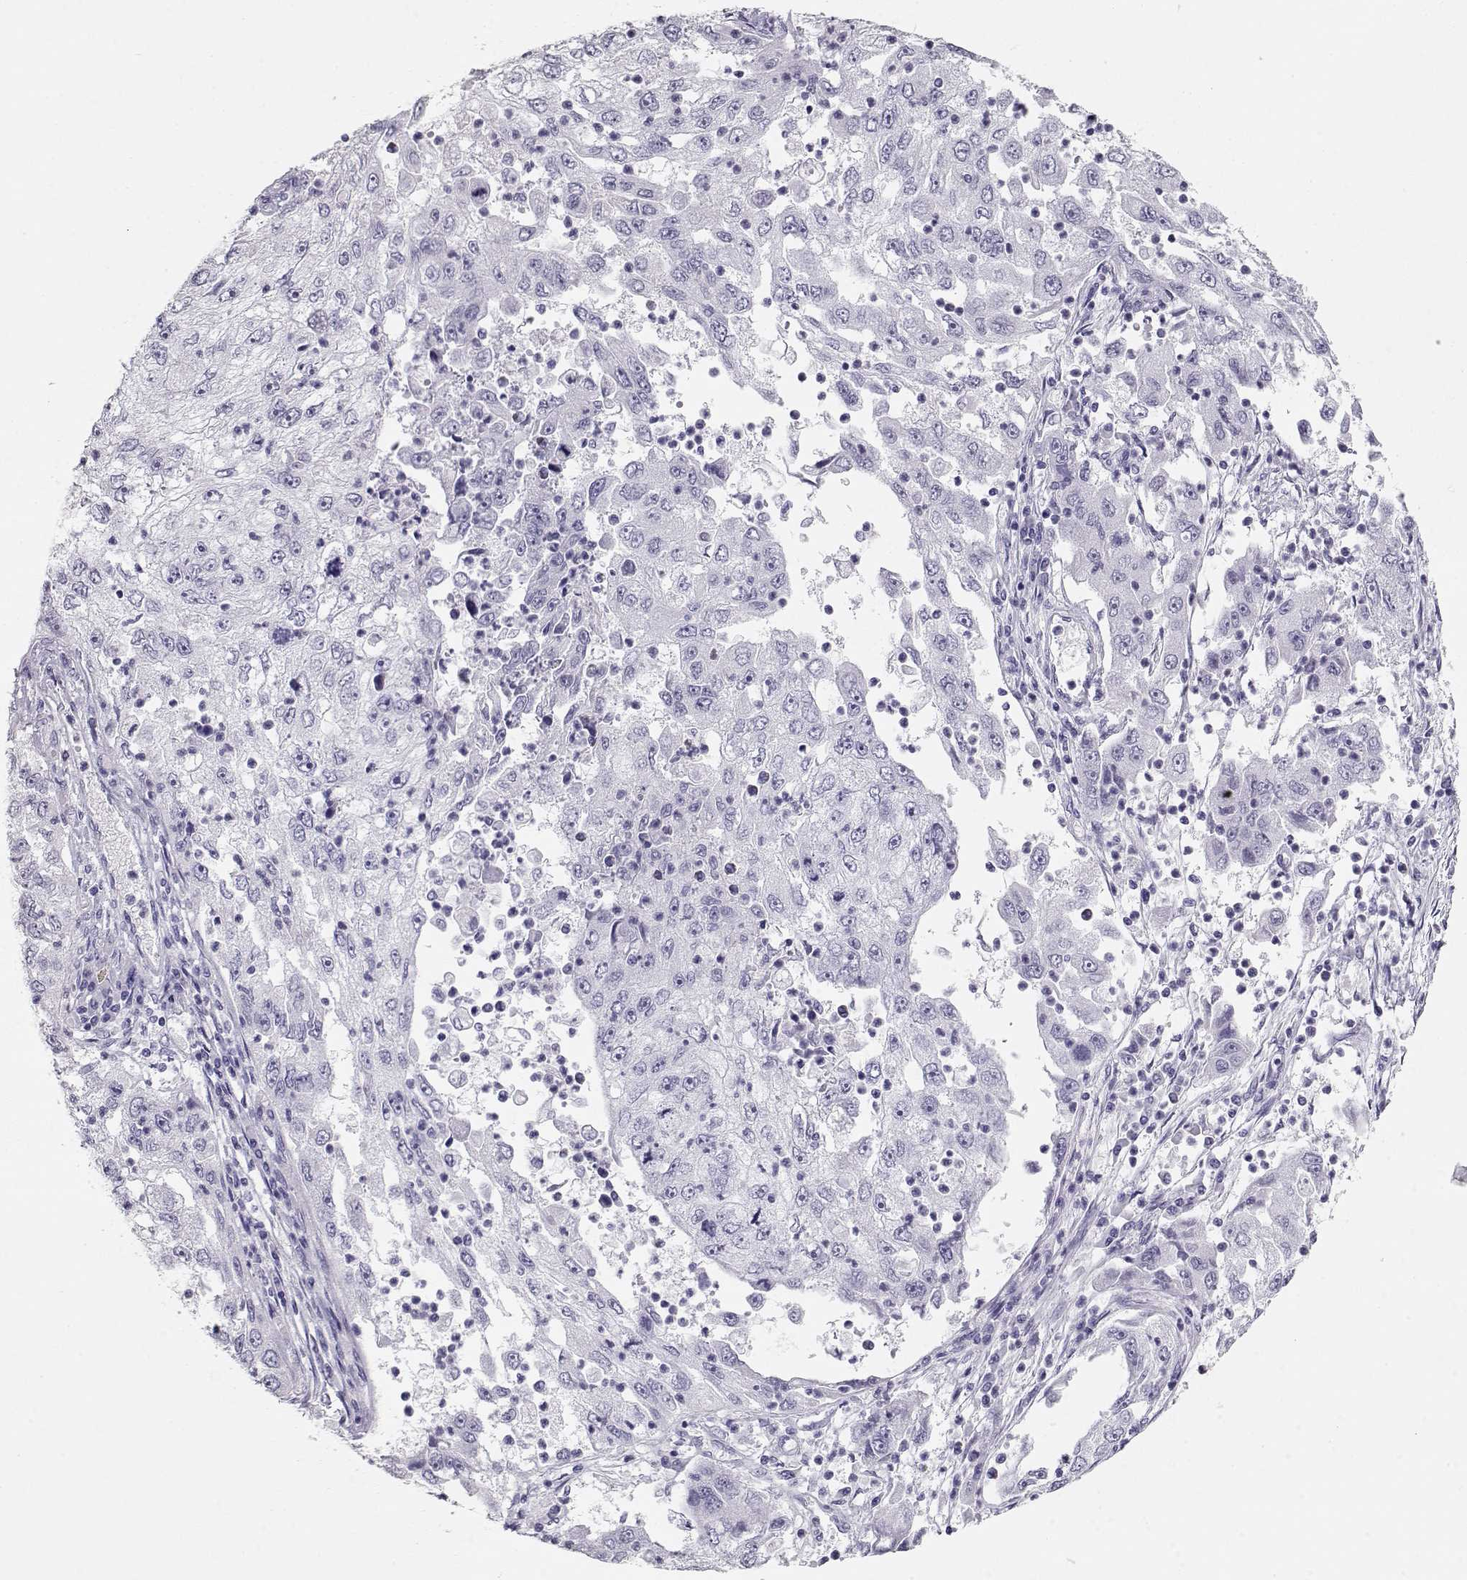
{"staining": {"intensity": "negative", "quantity": "none", "location": "none"}, "tissue": "cervical cancer", "cell_type": "Tumor cells", "image_type": "cancer", "snomed": [{"axis": "morphology", "description": "Squamous cell carcinoma, NOS"}, {"axis": "topography", "description": "Cervix"}], "caption": "Cervical cancer (squamous cell carcinoma) was stained to show a protein in brown. There is no significant expression in tumor cells.", "gene": "MAGEC1", "patient": {"sex": "female", "age": 36}}